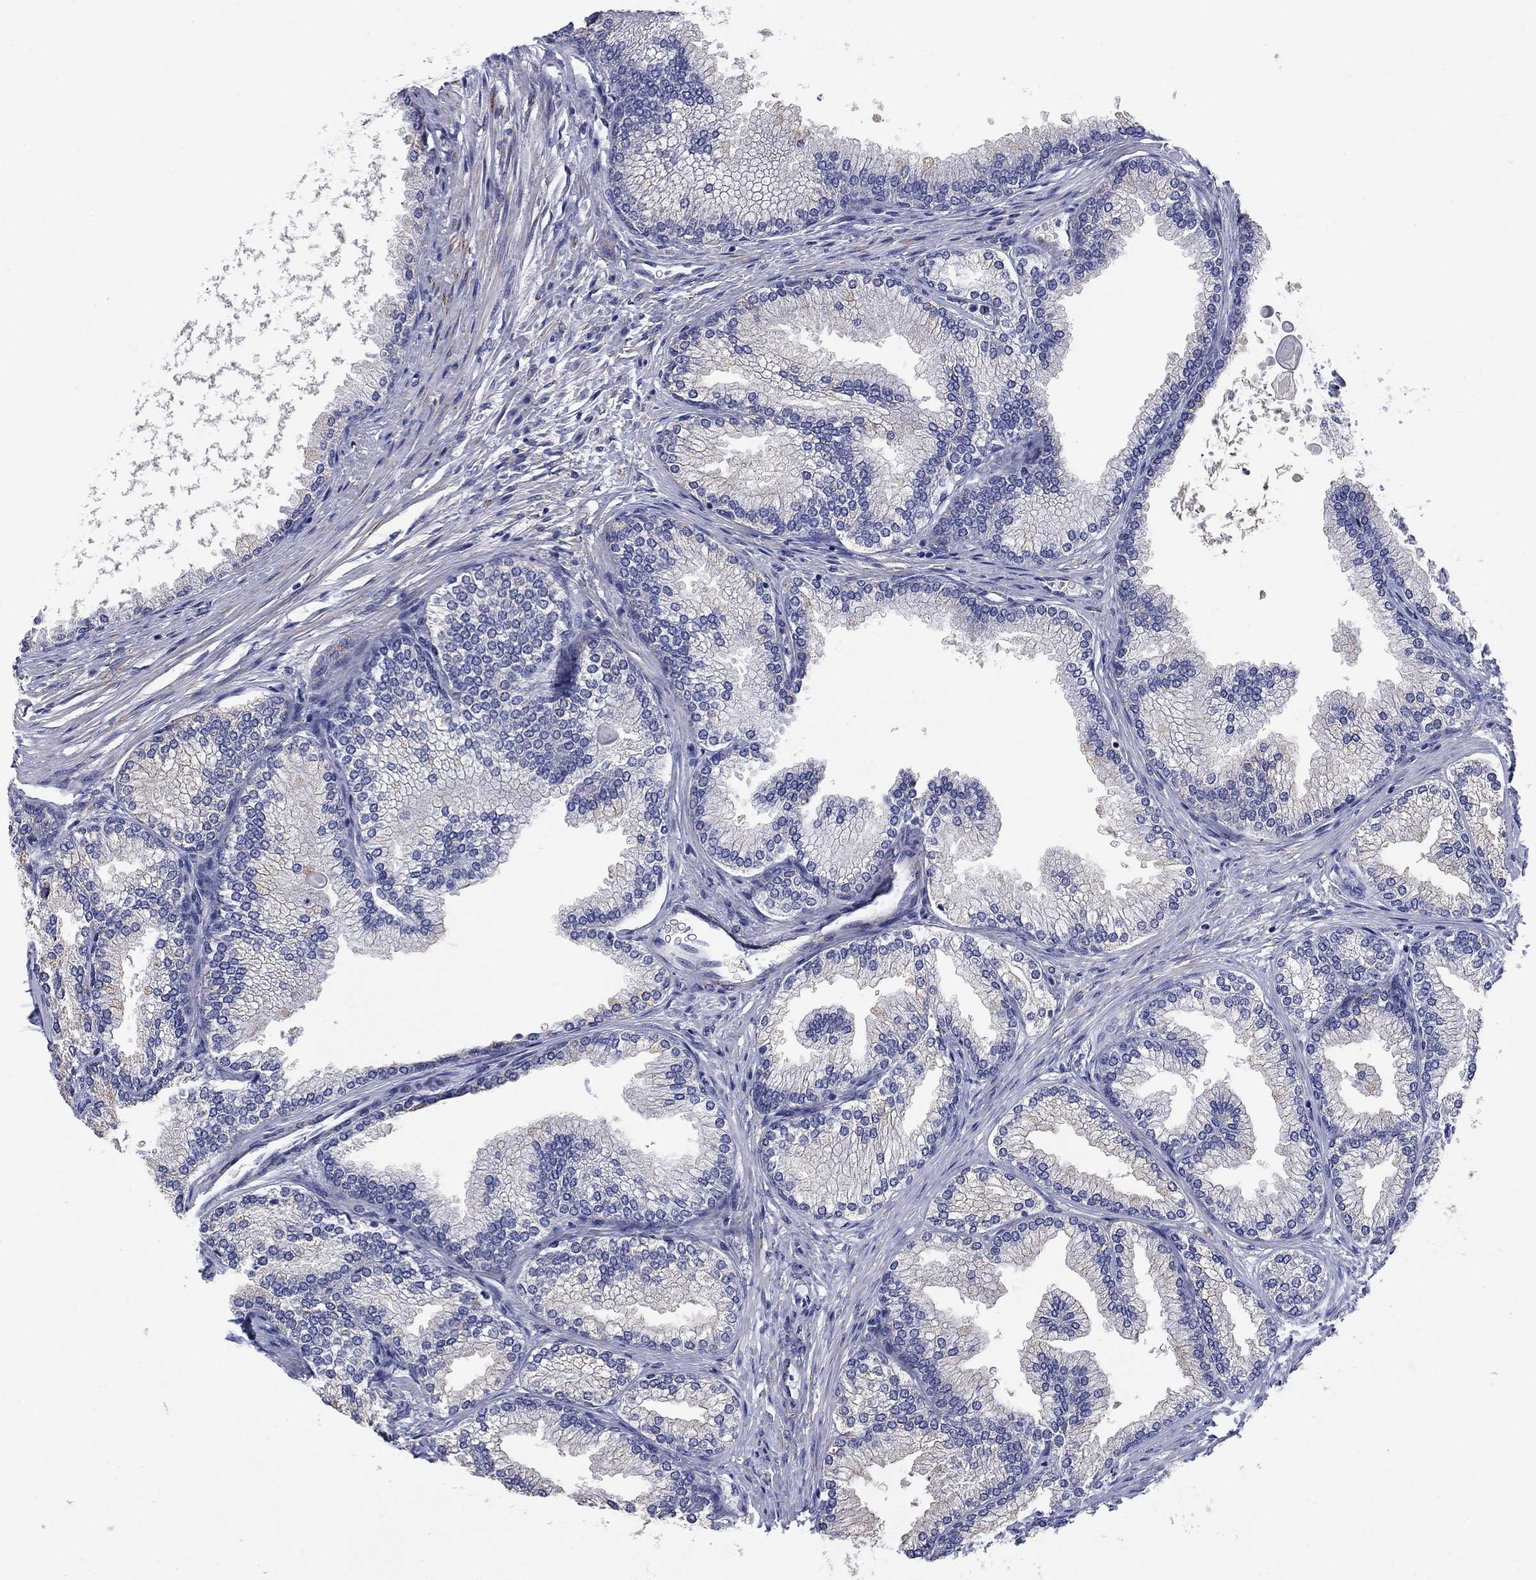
{"staining": {"intensity": "negative", "quantity": "none", "location": "none"}, "tissue": "prostate", "cell_type": "Glandular cells", "image_type": "normal", "snomed": [{"axis": "morphology", "description": "Normal tissue, NOS"}, {"axis": "topography", "description": "Prostate"}], "caption": "Histopathology image shows no significant protein positivity in glandular cells of normal prostate. (Stains: DAB (3,3'-diaminobenzidine) IHC with hematoxylin counter stain, Microscopy: brightfield microscopy at high magnification).", "gene": "PTPRZ1", "patient": {"sex": "male", "age": 72}}